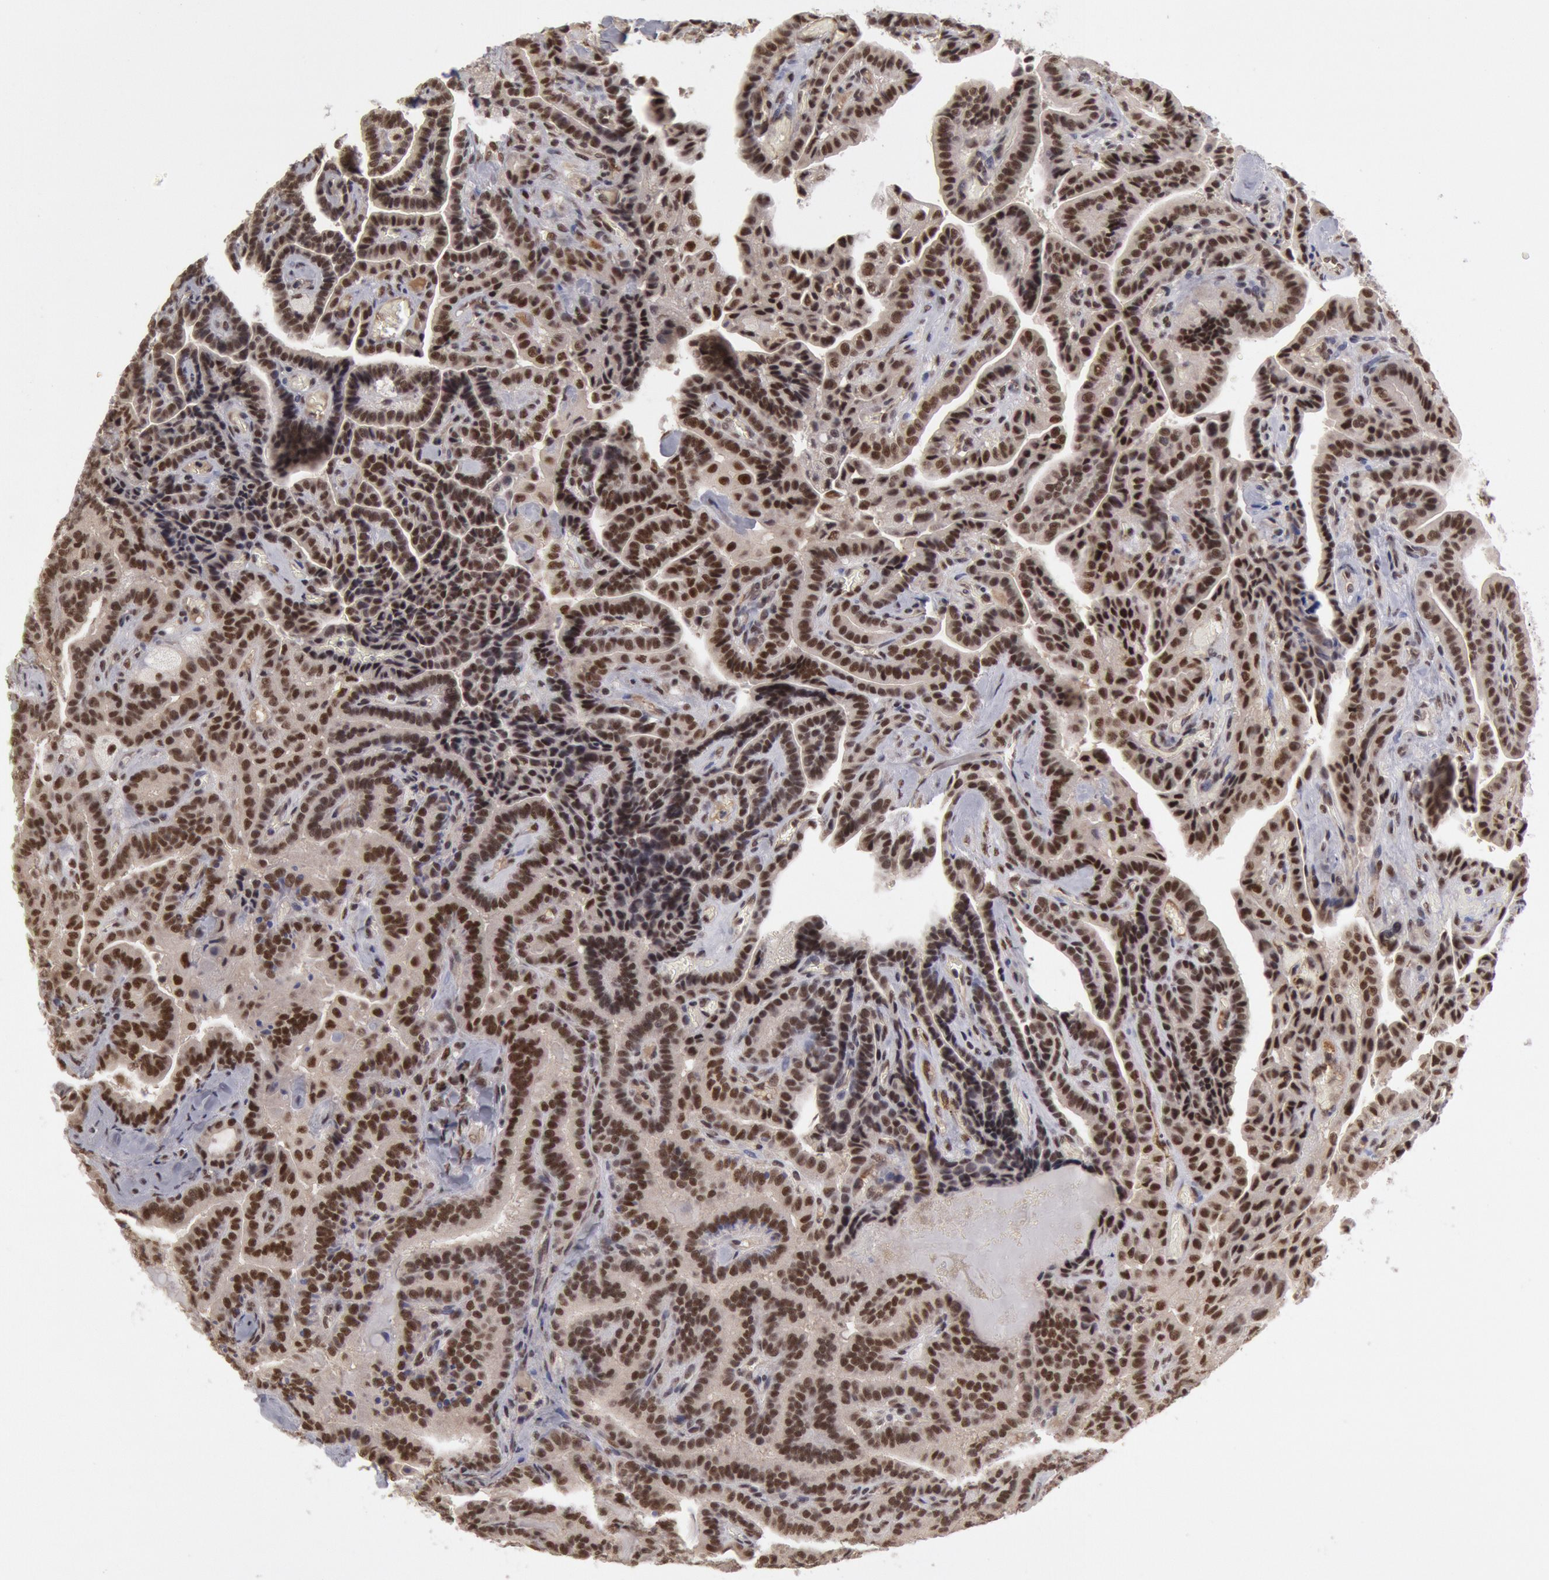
{"staining": {"intensity": "moderate", "quantity": ">75%", "location": "nuclear"}, "tissue": "thyroid cancer", "cell_type": "Tumor cells", "image_type": "cancer", "snomed": [{"axis": "morphology", "description": "Papillary adenocarcinoma, NOS"}, {"axis": "topography", "description": "Thyroid gland"}], "caption": "Protein expression by IHC shows moderate nuclear positivity in about >75% of tumor cells in thyroid cancer (papillary adenocarcinoma).", "gene": "PPP4R3B", "patient": {"sex": "male", "age": 87}}